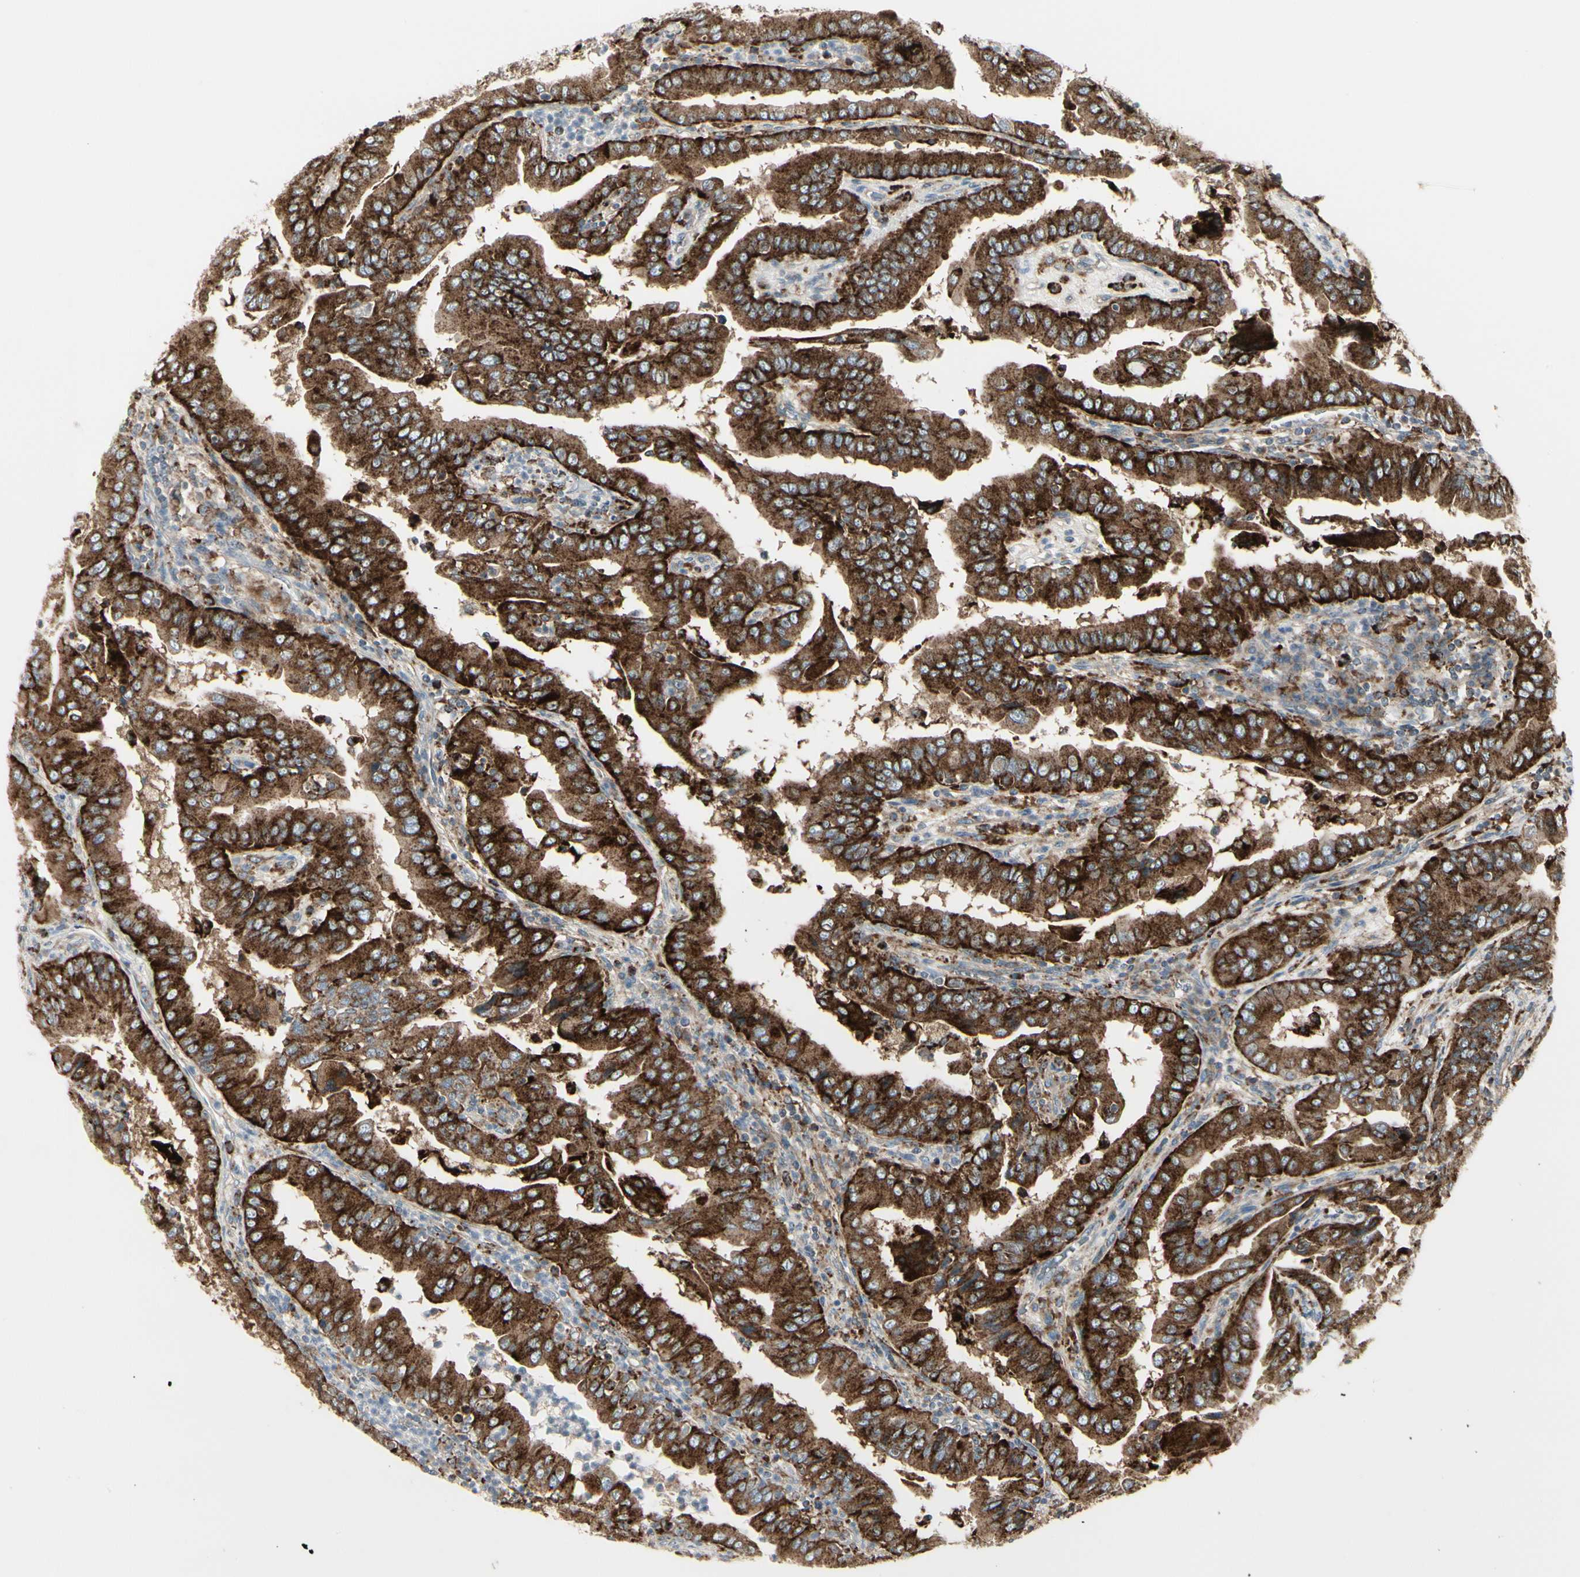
{"staining": {"intensity": "strong", "quantity": ">75%", "location": "cytoplasmic/membranous"}, "tissue": "thyroid cancer", "cell_type": "Tumor cells", "image_type": "cancer", "snomed": [{"axis": "morphology", "description": "Papillary adenocarcinoma, NOS"}, {"axis": "topography", "description": "Thyroid gland"}], "caption": "Papillary adenocarcinoma (thyroid) stained with a protein marker demonstrates strong staining in tumor cells.", "gene": "ATP6V1B2", "patient": {"sex": "male", "age": 33}}